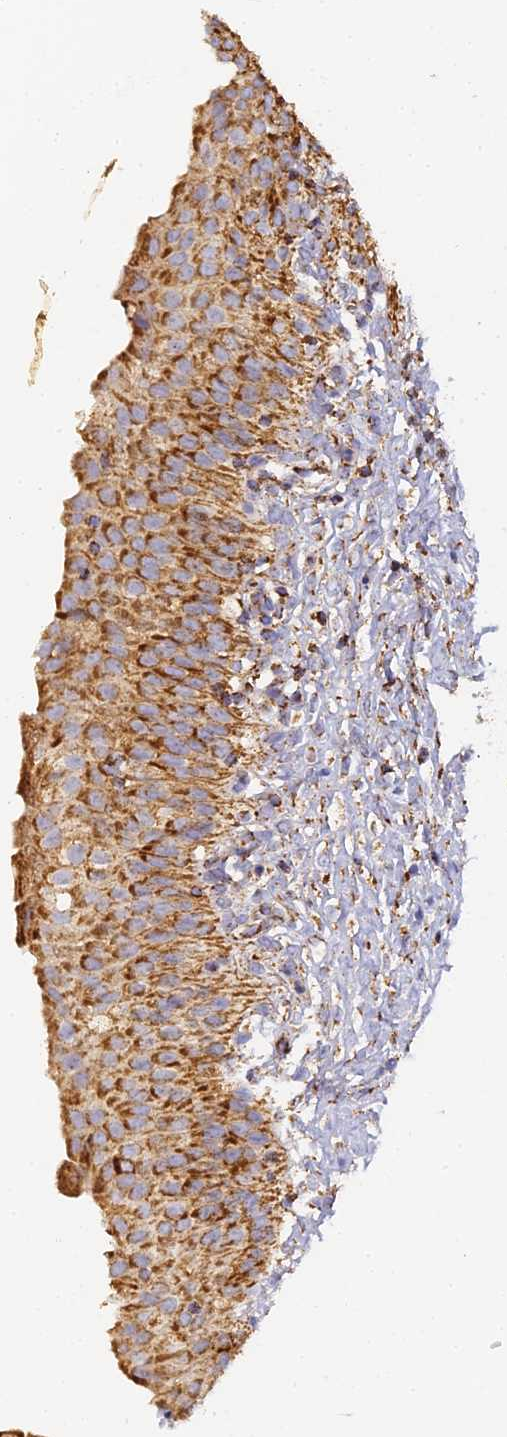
{"staining": {"intensity": "strong", "quantity": ">75%", "location": "cytoplasmic/membranous"}, "tissue": "urinary bladder", "cell_type": "Urothelial cells", "image_type": "normal", "snomed": [{"axis": "morphology", "description": "Normal tissue, NOS"}, {"axis": "topography", "description": "Urinary bladder"}], "caption": "Benign urinary bladder exhibits strong cytoplasmic/membranous positivity in approximately >75% of urothelial cells.", "gene": "DONSON", "patient": {"sex": "male", "age": 55}}